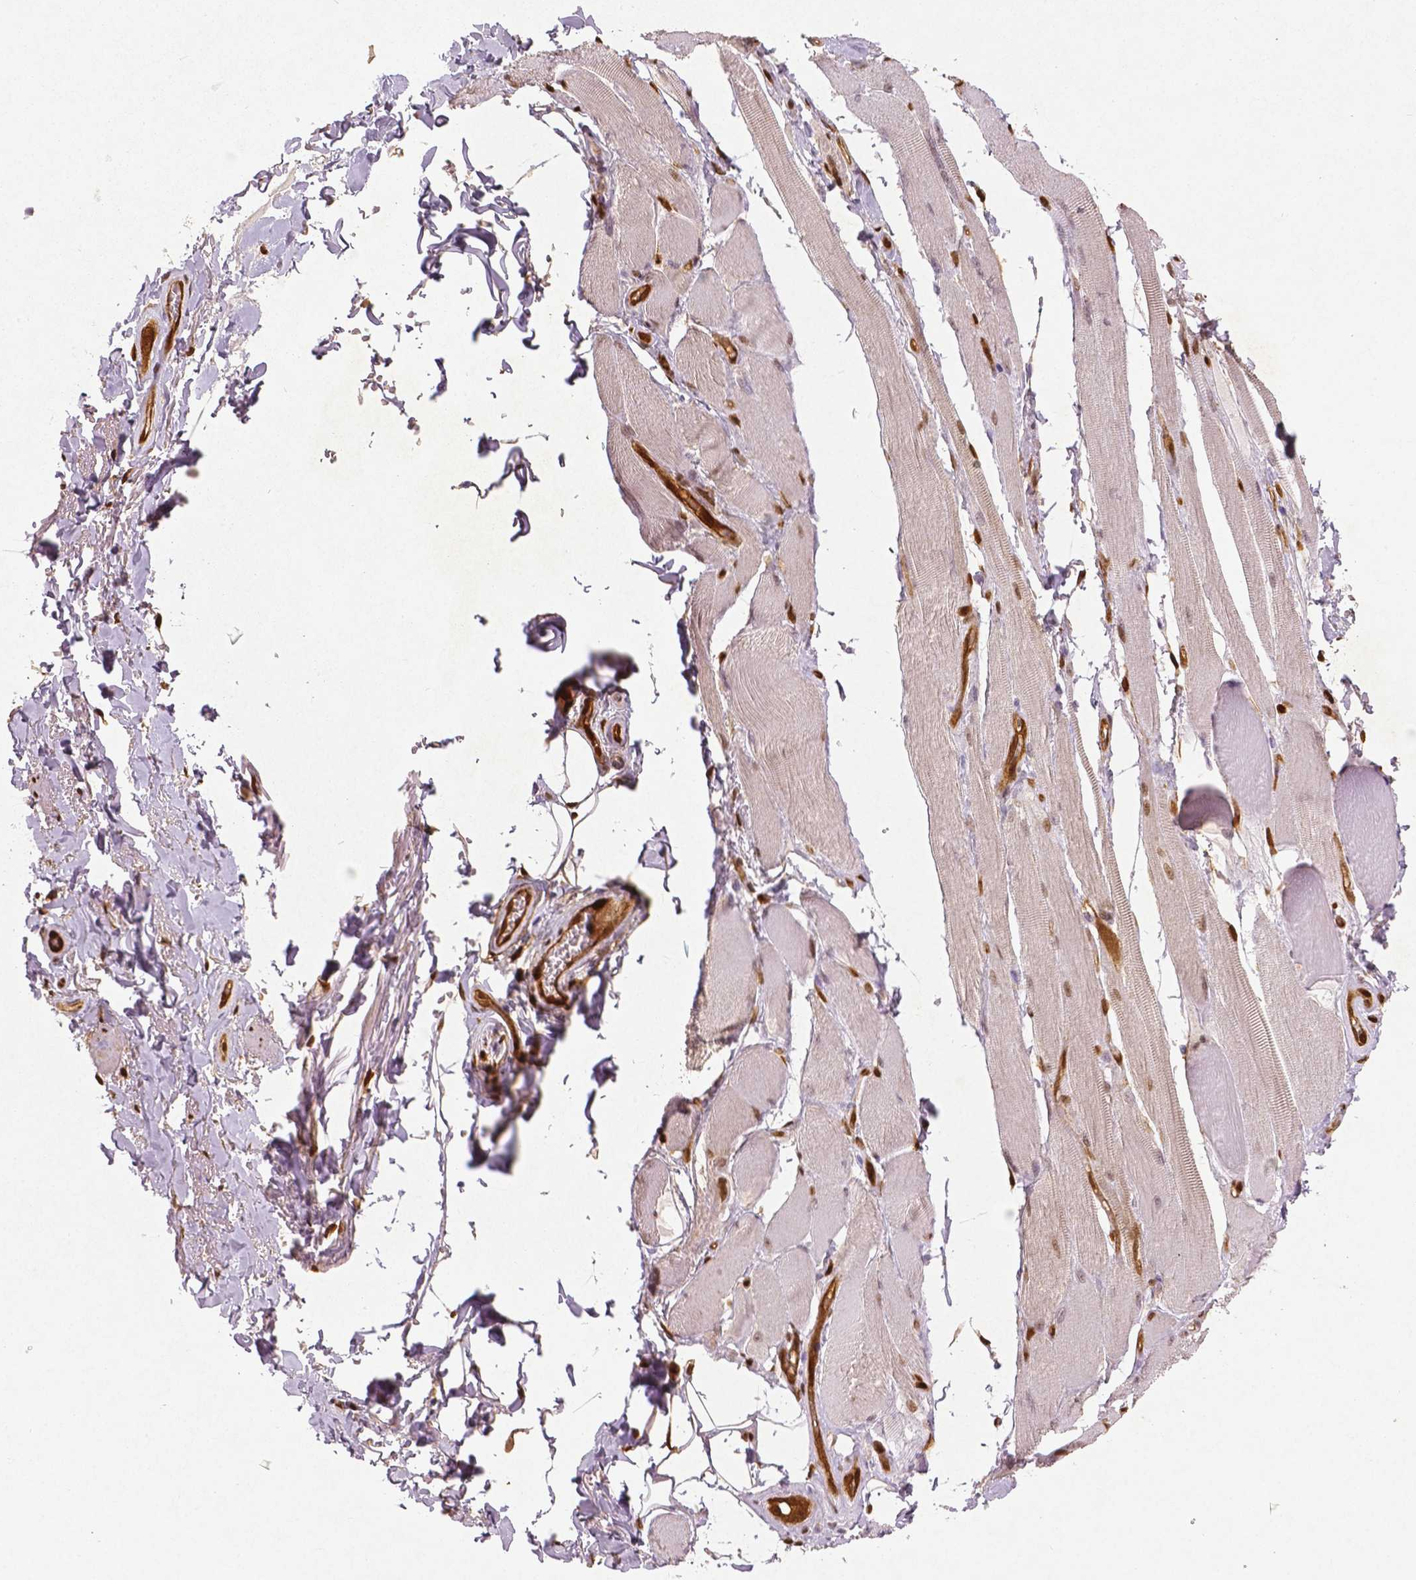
{"staining": {"intensity": "negative", "quantity": "none", "location": "none"}, "tissue": "skeletal muscle", "cell_type": "Myocytes", "image_type": "normal", "snomed": [{"axis": "morphology", "description": "Normal tissue, NOS"}, {"axis": "topography", "description": "Skeletal muscle"}, {"axis": "topography", "description": "Anal"}, {"axis": "topography", "description": "Peripheral nerve tissue"}], "caption": "IHC of unremarkable skeletal muscle reveals no expression in myocytes. (Stains: DAB (3,3'-diaminobenzidine) IHC with hematoxylin counter stain, Microscopy: brightfield microscopy at high magnification).", "gene": "WWTR1", "patient": {"sex": "male", "age": 53}}